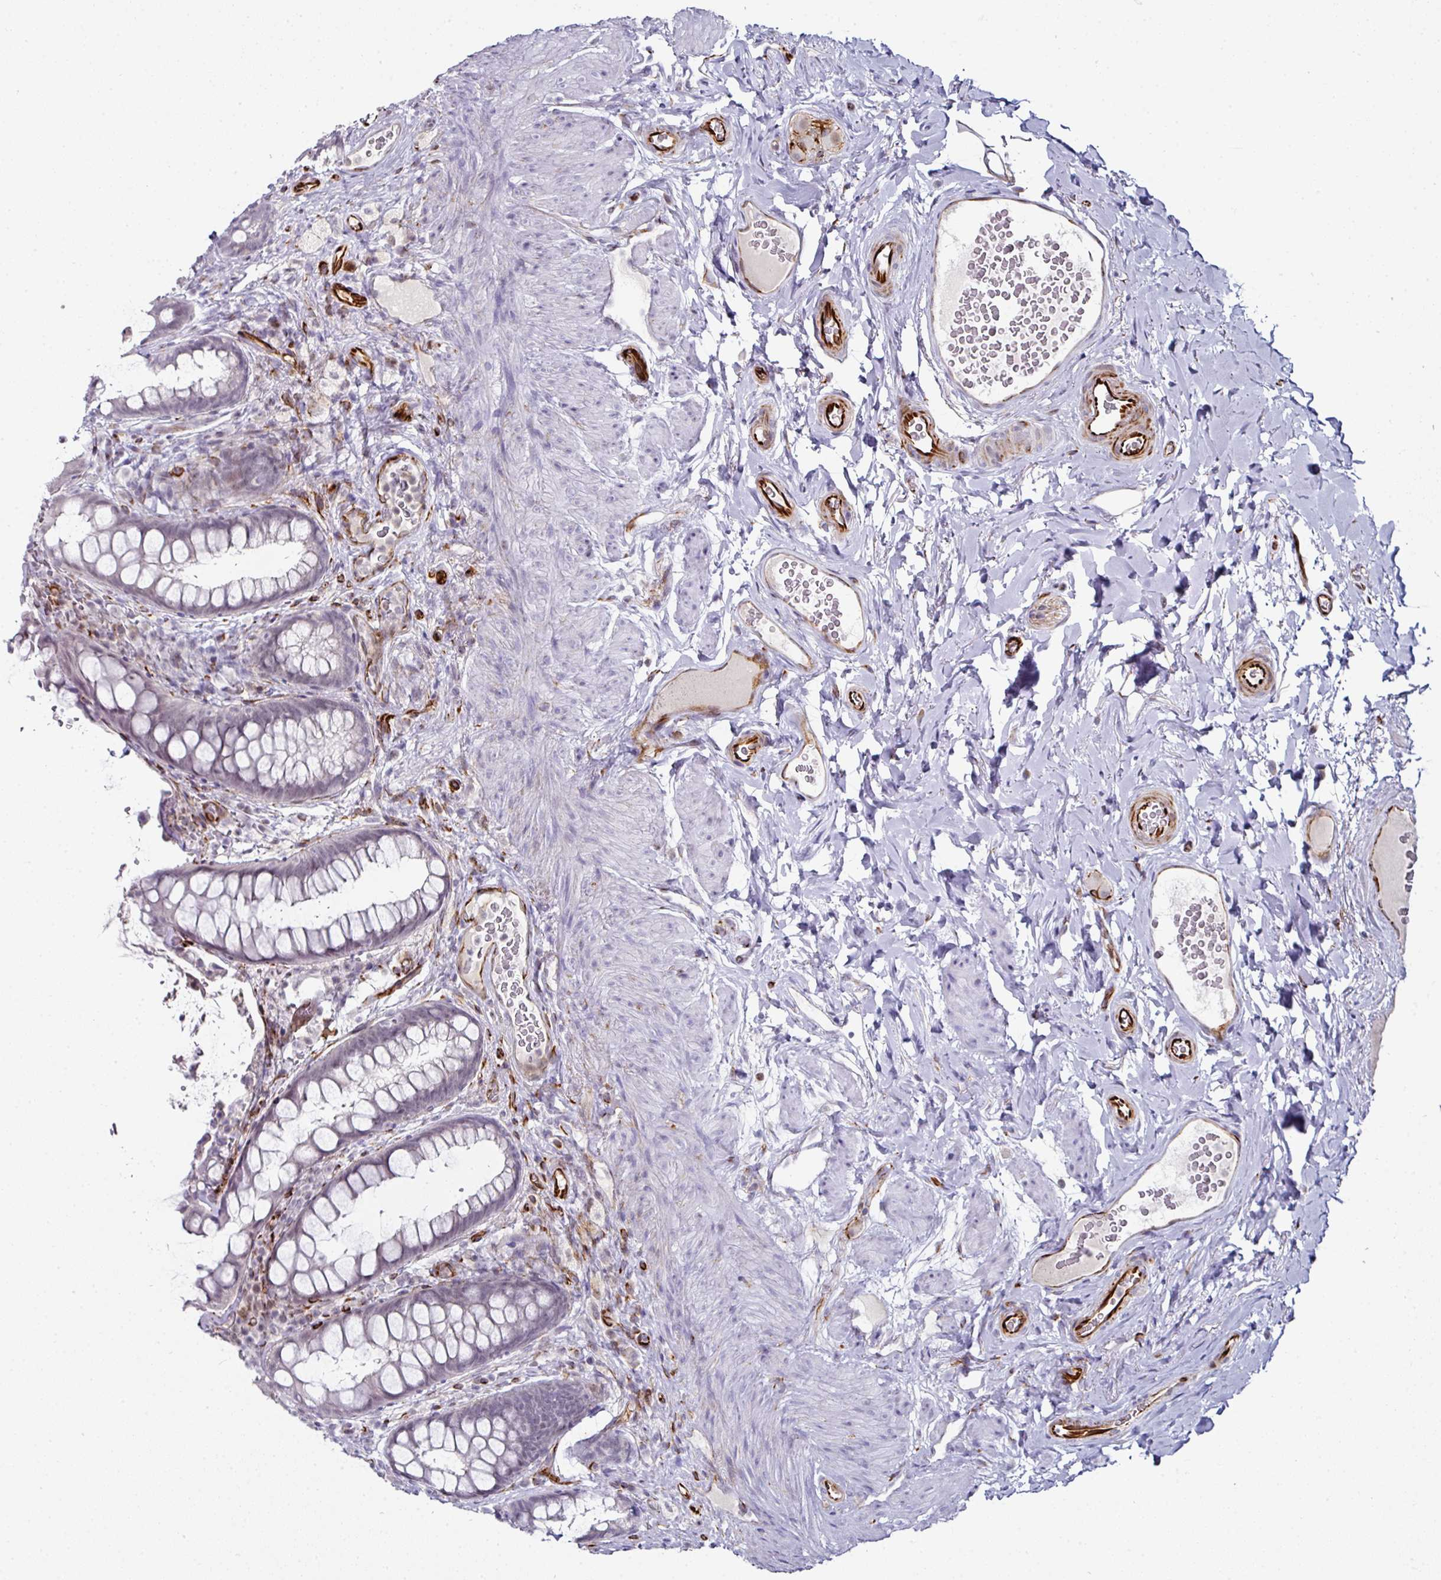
{"staining": {"intensity": "negative", "quantity": "none", "location": "none"}, "tissue": "rectum", "cell_type": "Glandular cells", "image_type": "normal", "snomed": [{"axis": "morphology", "description": "Normal tissue, NOS"}, {"axis": "topography", "description": "Rectum"}, {"axis": "topography", "description": "Peripheral nerve tissue"}], "caption": "Micrograph shows no protein positivity in glandular cells of benign rectum.", "gene": "TMPRSS9", "patient": {"sex": "female", "age": 69}}